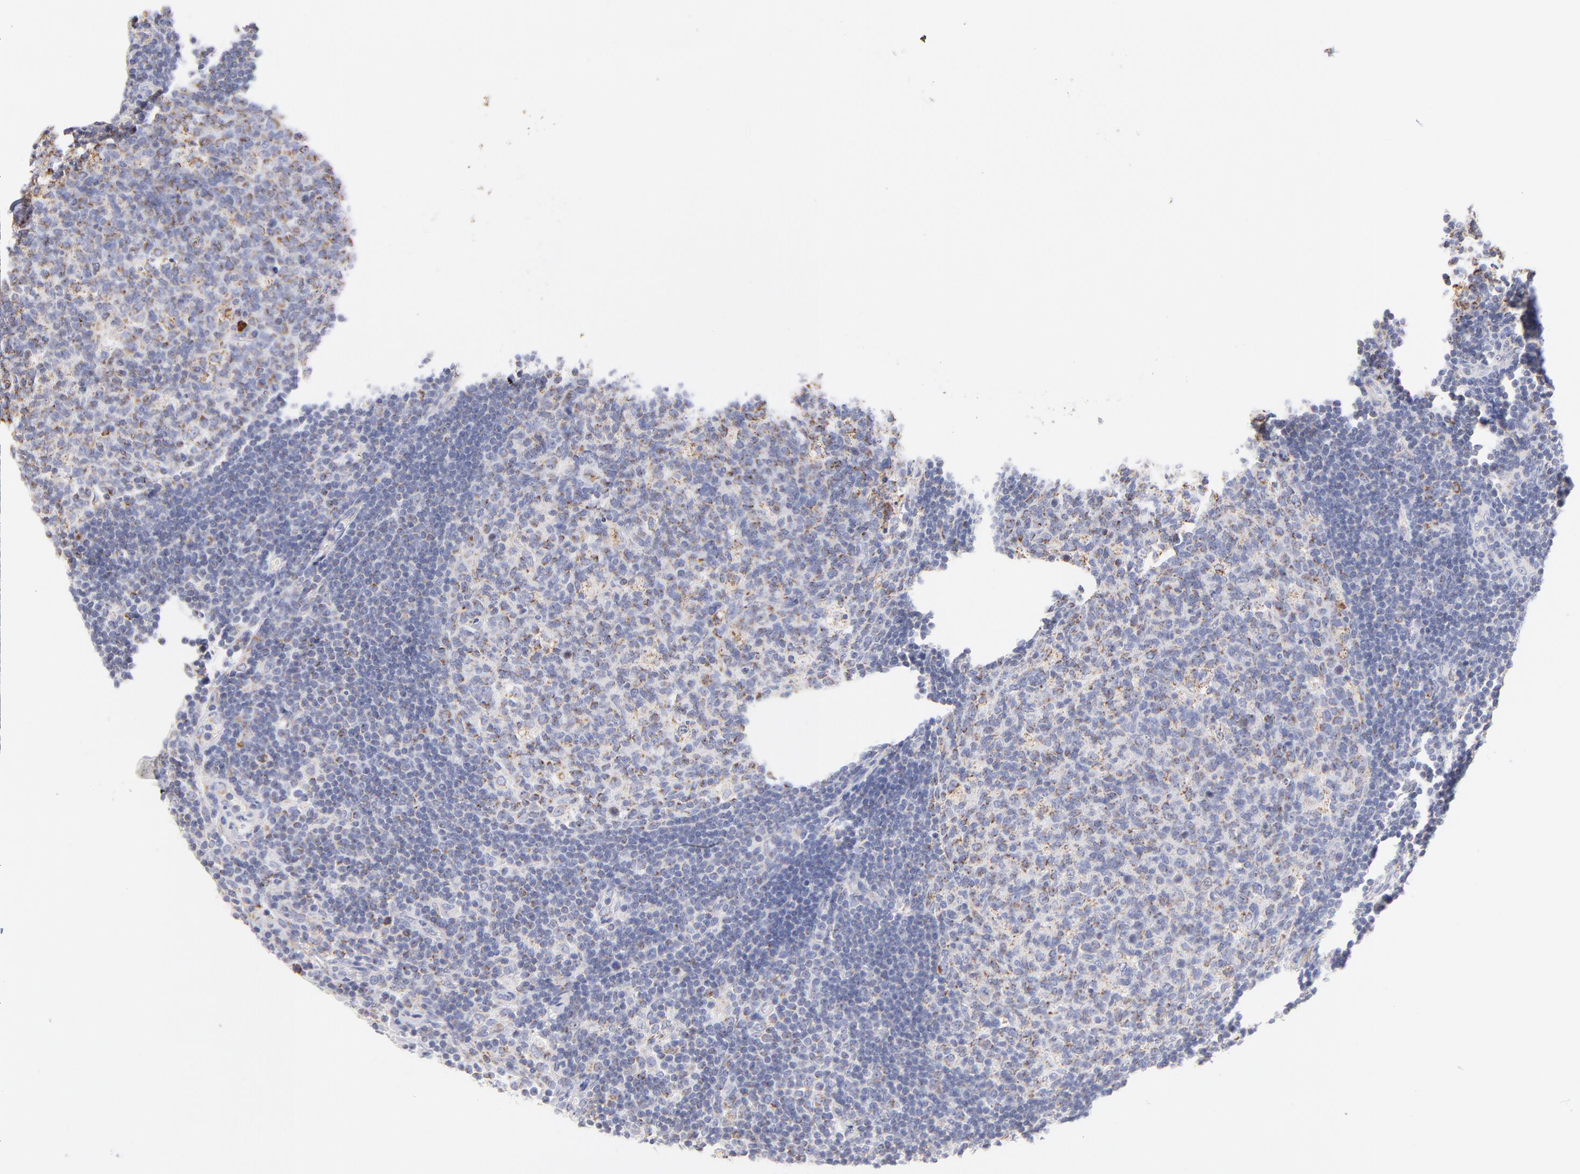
{"staining": {"intensity": "moderate", "quantity": ">75%", "location": "cytoplasmic/membranous"}, "tissue": "lymph node", "cell_type": "Germinal center cells", "image_type": "normal", "snomed": [{"axis": "morphology", "description": "Normal tissue, NOS"}, {"axis": "morphology", "description": "Squamous cell carcinoma, metastatic, NOS"}, {"axis": "topography", "description": "Lymph node"}], "caption": "This photomicrograph reveals immunohistochemistry (IHC) staining of benign lymph node, with medium moderate cytoplasmic/membranous positivity in about >75% of germinal center cells.", "gene": "AIFM1", "patient": {"sex": "female", "age": 53}}